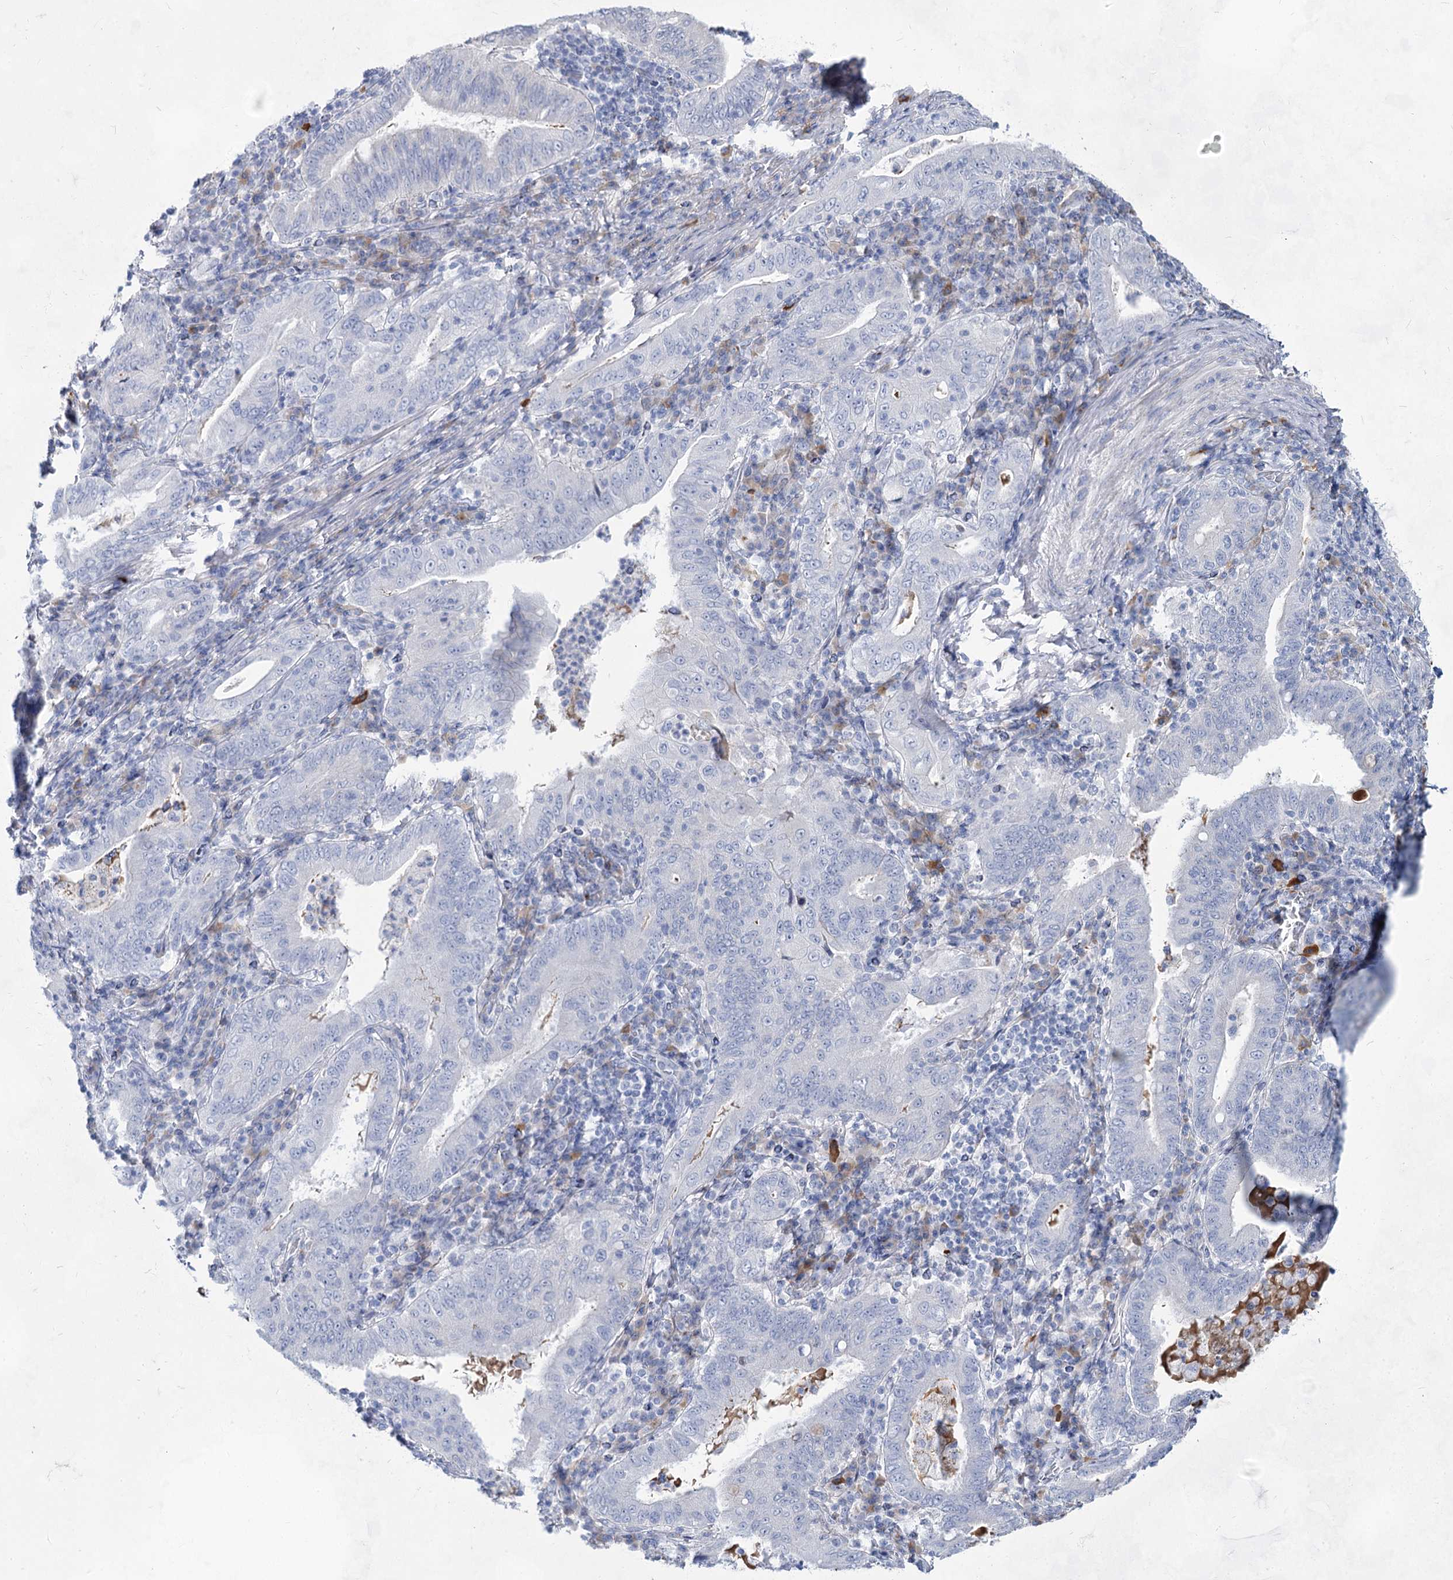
{"staining": {"intensity": "negative", "quantity": "none", "location": "none"}, "tissue": "stomach cancer", "cell_type": "Tumor cells", "image_type": "cancer", "snomed": [{"axis": "morphology", "description": "Normal tissue, NOS"}, {"axis": "morphology", "description": "Adenocarcinoma, NOS"}, {"axis": "topography", "description": "Esophagus"}, {"axis": "topography", "description": "Stomach, upper"}, {"axis": "topography", "description": "Peripheral nerve tissue"}], "caption": "IHC of human stomach cancer shows no positivity in tumor cells.", "gene": "ACRV1", "patient": {"sex": "male", "age": 62}}